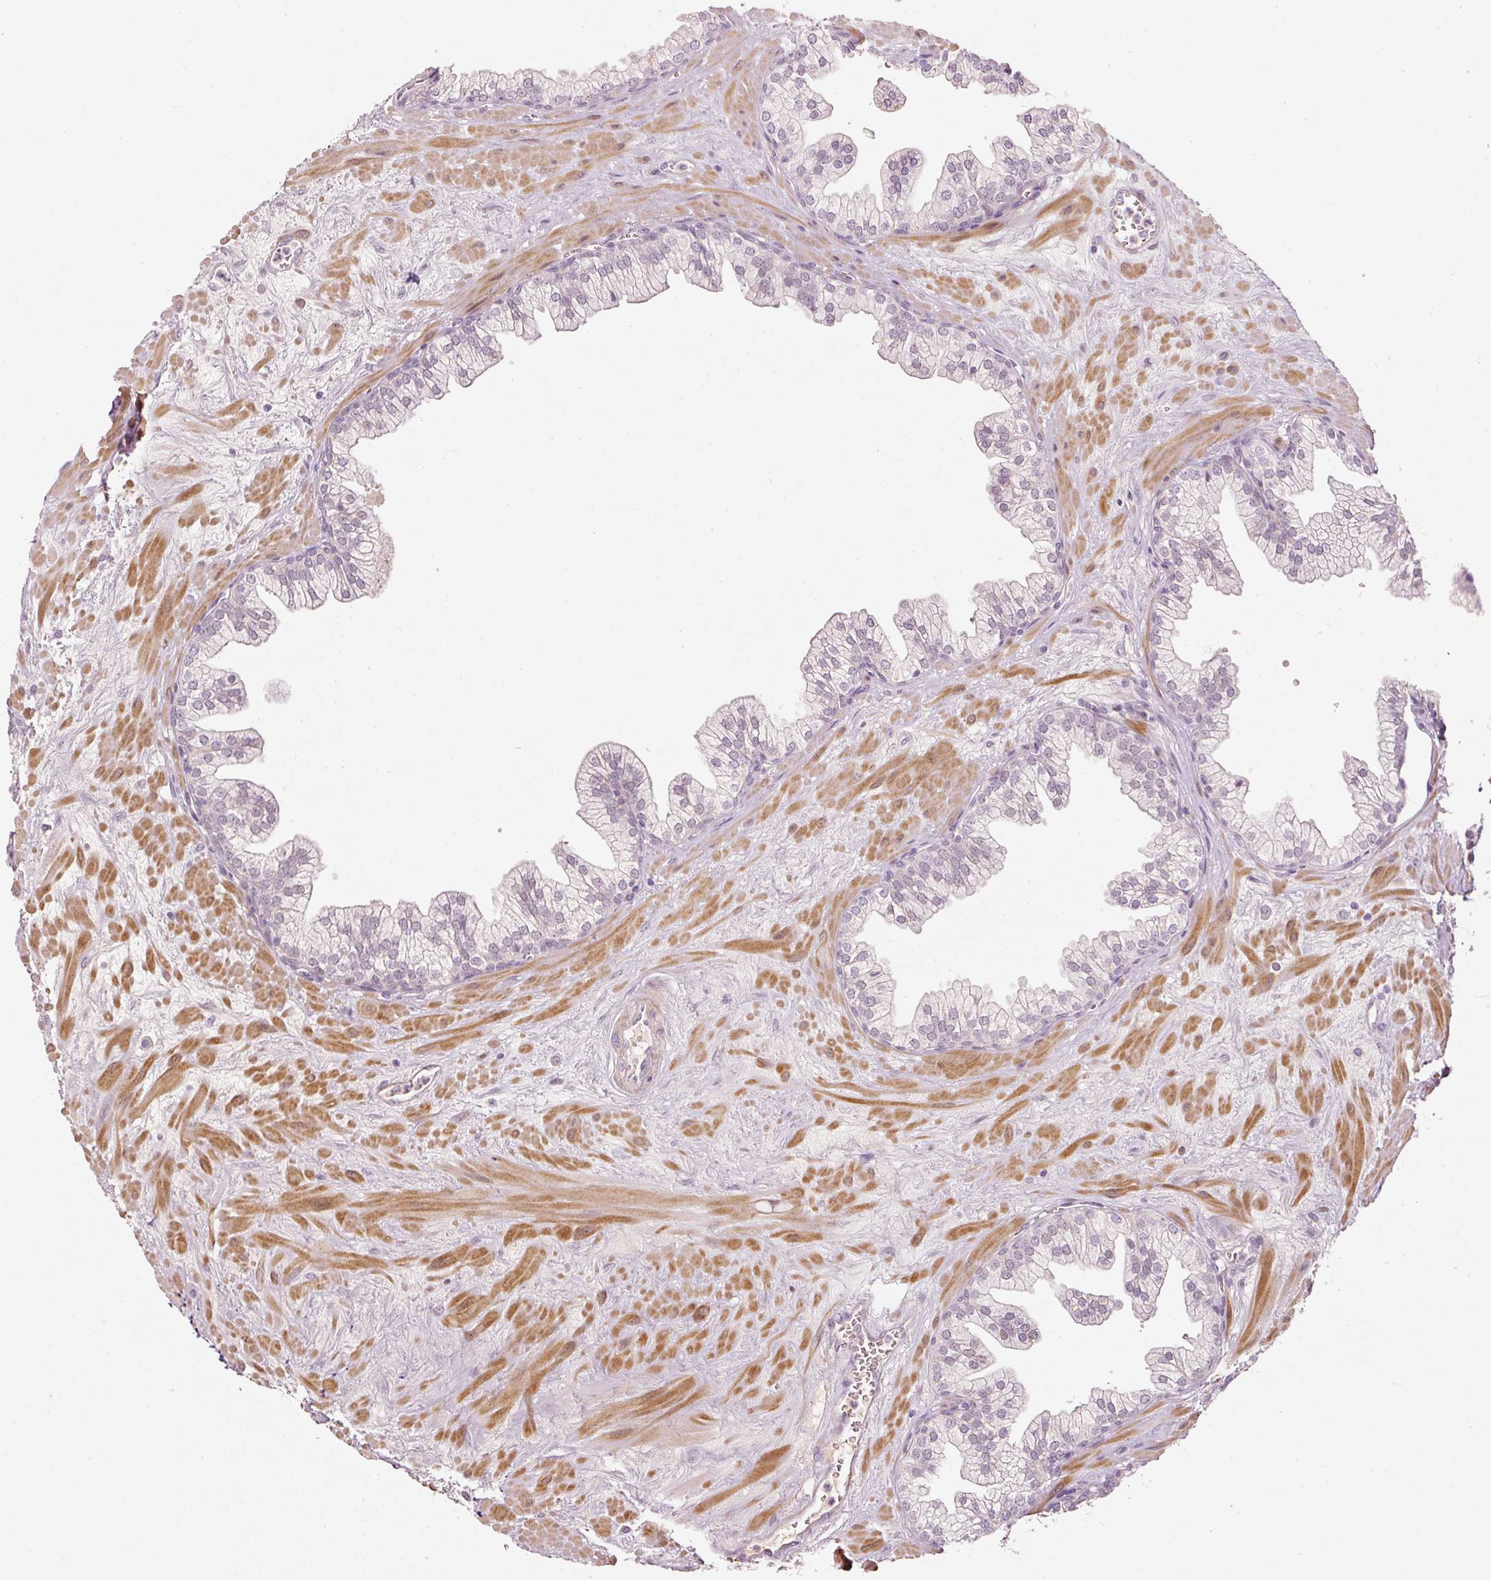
{"staining": {"intensity": "negative", "quantity": "none", "location": "none"}, "tissue": "prostate", "cell_type": "Glandular cells", "image_type": "normal", "snomed": [{"axis": "morphology", "description": "Normal tissue, NOS"}, {"axis": "topography", "description": "Prostate"}, {"axis": "topography", "description": "Peripheral nerve tissue"}], "caption": "The micrograph demonstrates no significant expression in glandular cells of prostate.", "gene": "TOGARAM1", "patient": {"sex": "male", "age": 61}}